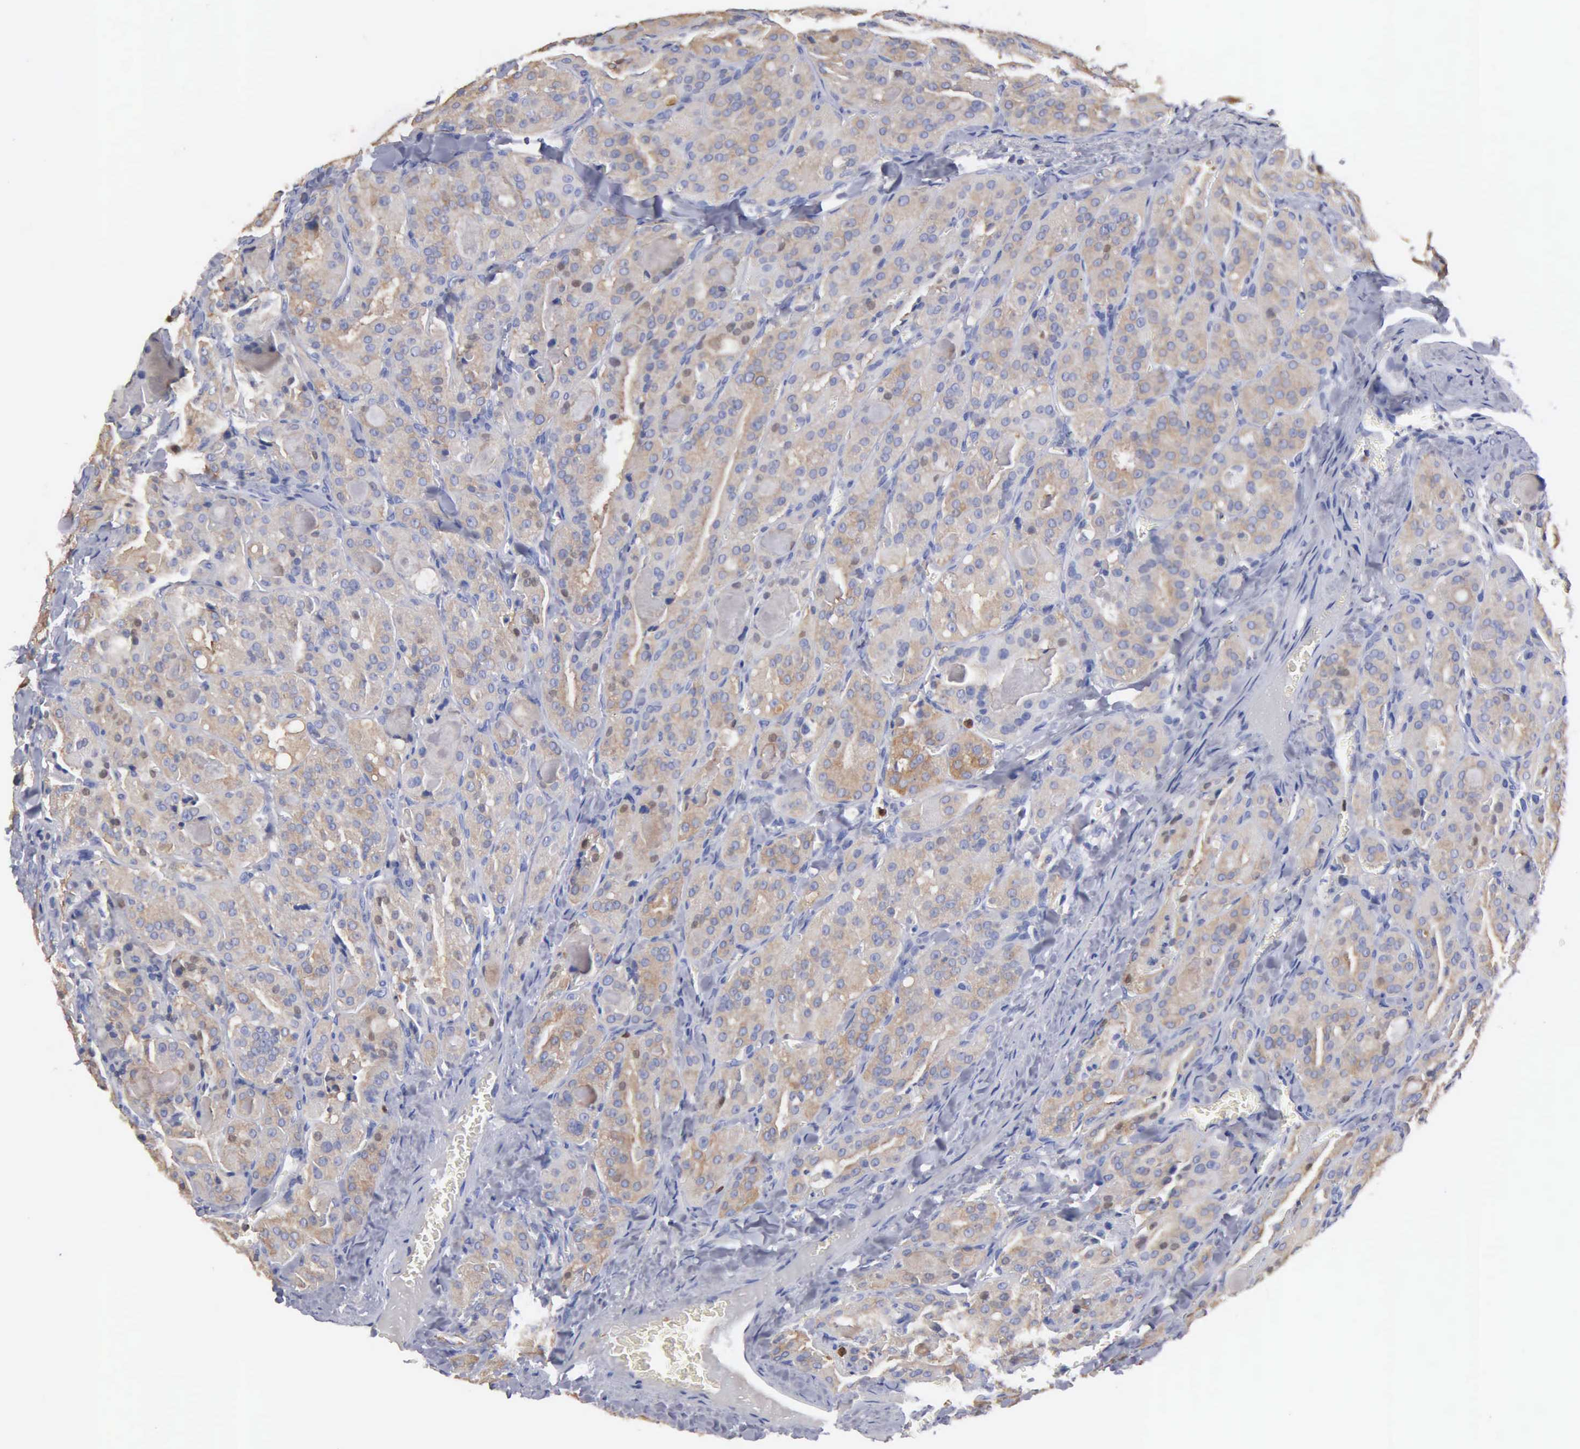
{"staining": {"intensity": "weak", "quantity": ">75%", "location": "cytoplasmic/membranous"}, "tissue": "thyroid cancer", "cell_type": "Tumor cells", "image_type": "cancer", "snomed": [{"axis": "morphology", "description": "Carcinoma, NOS"}, {"axis": "topography", "description": "Thyroid gland"}], "caption": "Human thyroid cancer (carcinoma) stained with a brown dye reveals weak cytoplasmic/membranous positive positivity in about >75% of tumor cells.", "gene": "G6PD", "patient": {"sex": "male", "age": 76}}